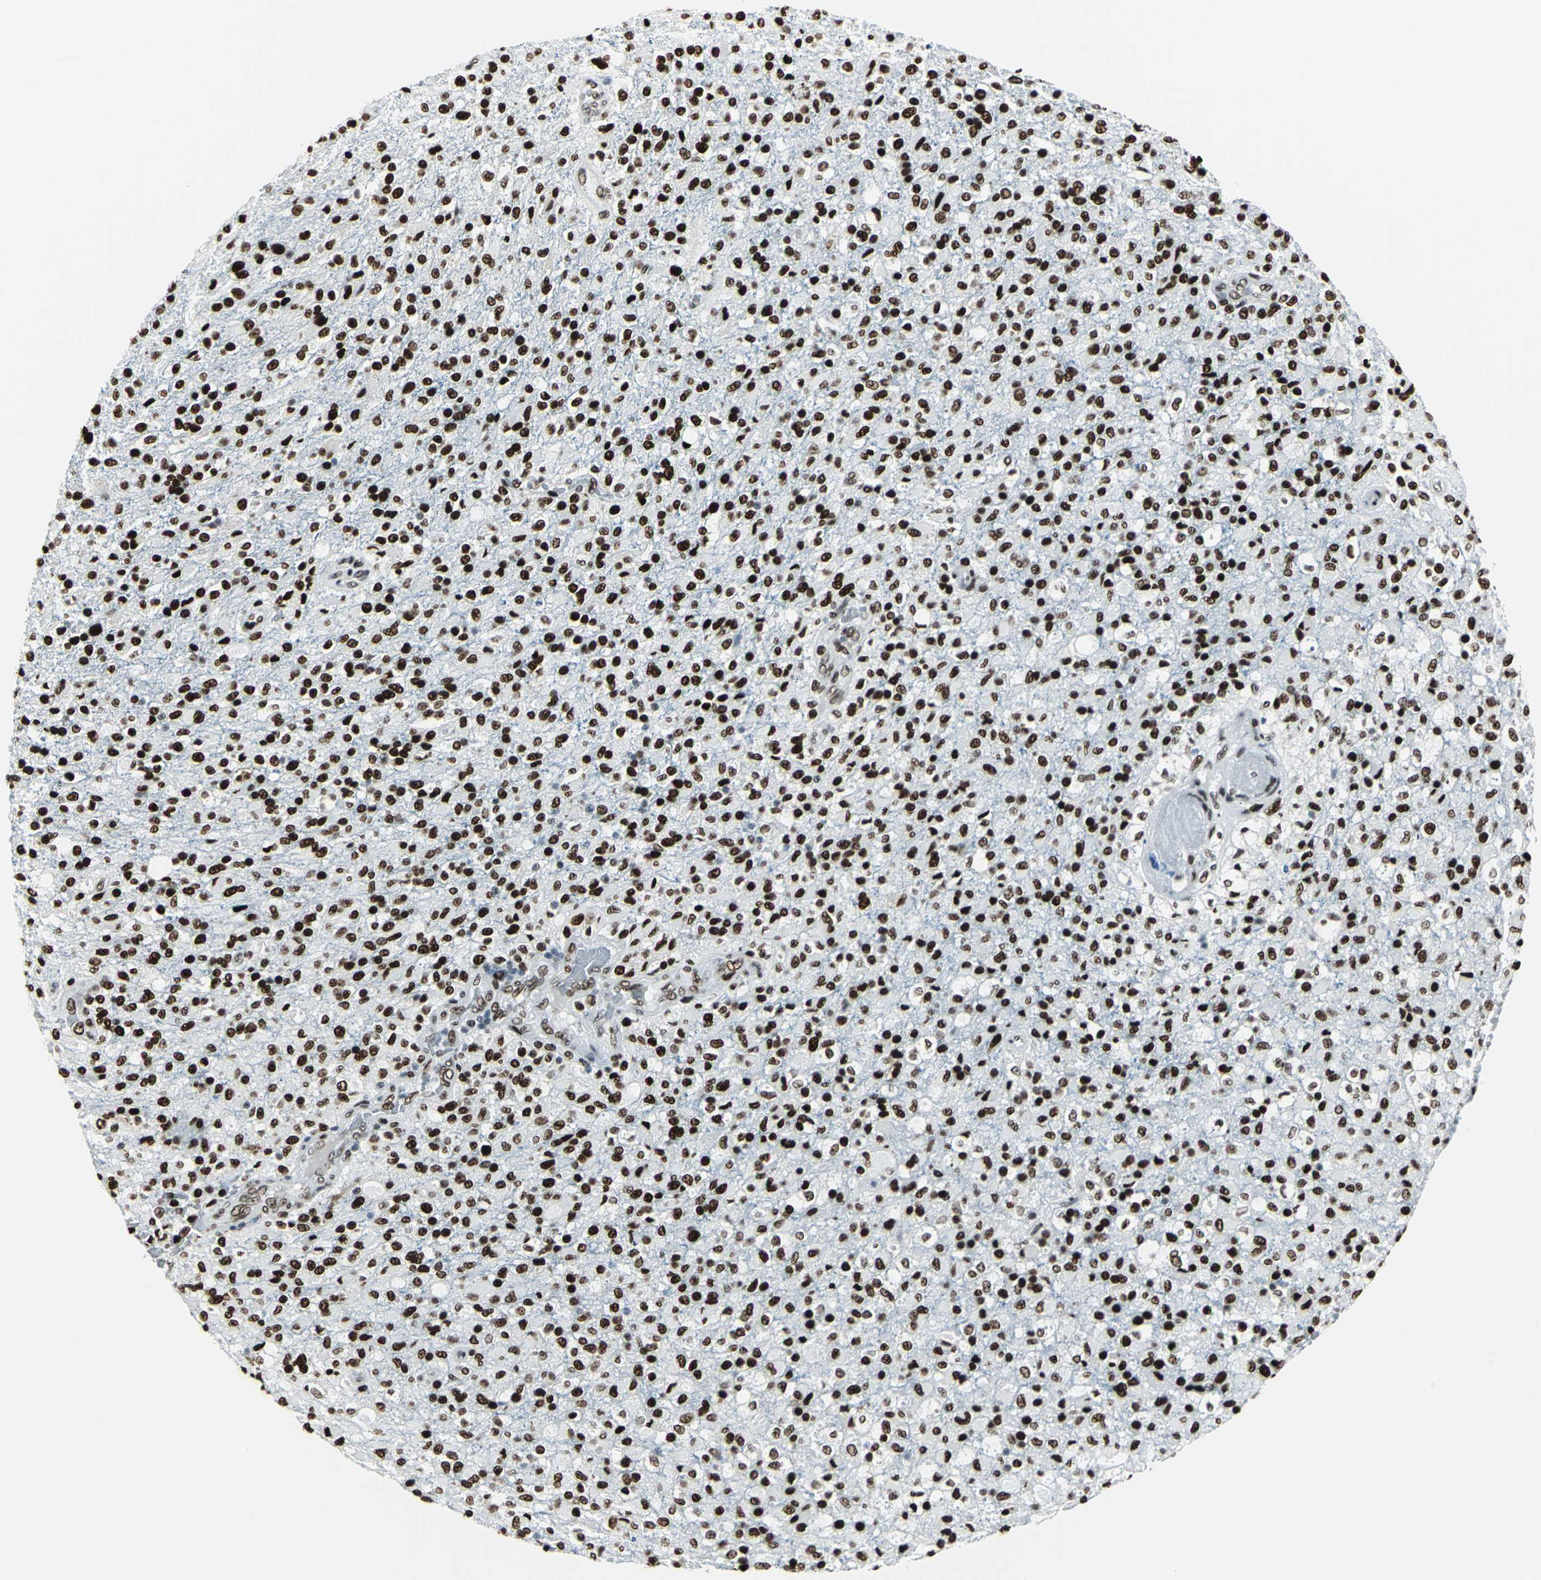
{"staining": {"intensity": "strong", "quantity": ">75%", "location": "nuclear"}, "tissue": "glioma", "cell_type": "Tumor cells", "image_type": "cancer", "snomed": [{"axis": "morphology", "description": "Glioma, malignant, High grade"}, {"axis": "topography", "description": "Brain"}], "caption": "Immunohistochemistry (IHC) of glioma demonstrates high levels of strong nuclear positivity in approximately >75% of tumor cells.", "gene": "HDAC2", "patient": {"sex": "male", "age": 71}}